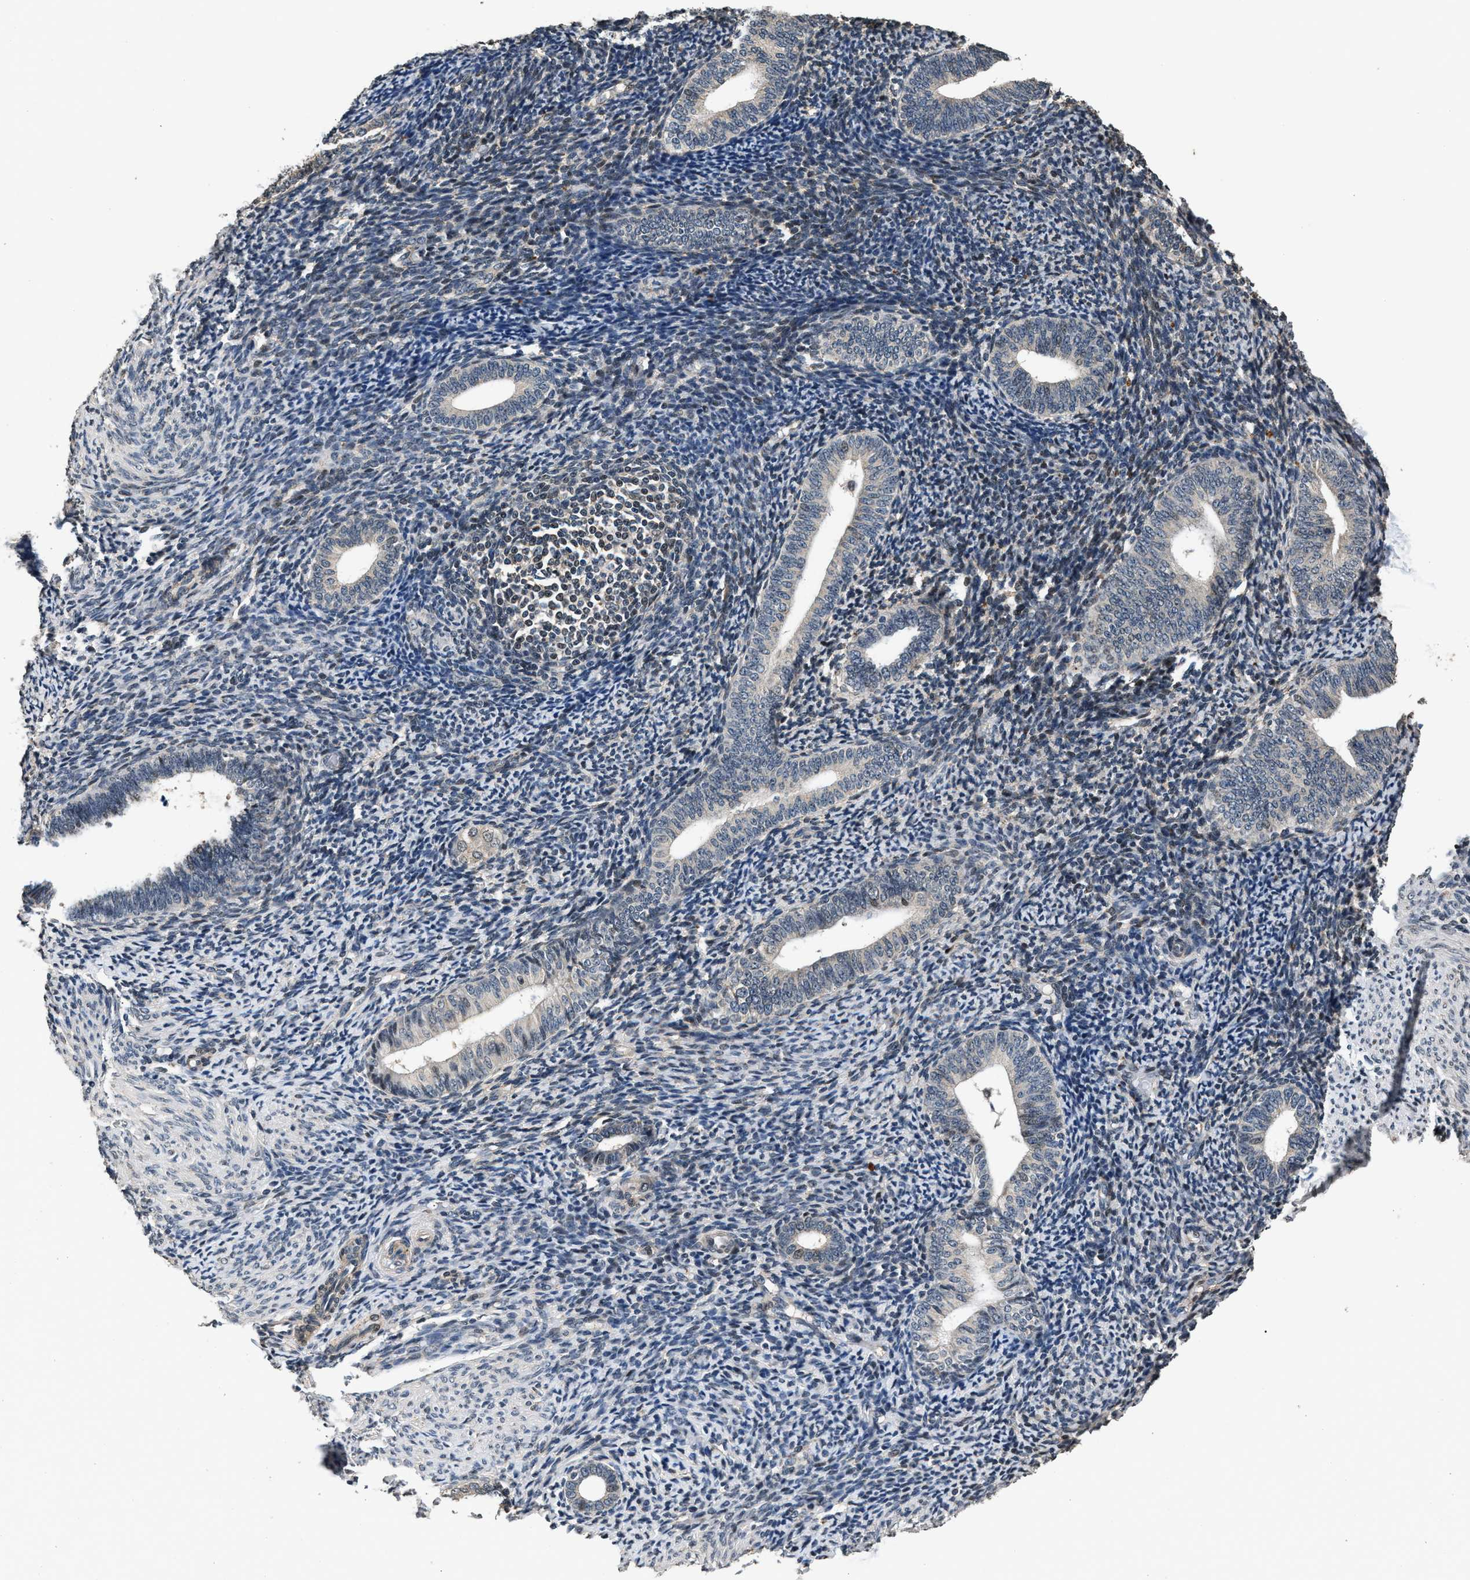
{"staining": {"intensity": "weak", "quantity": "<25%", "location": "nuclear"}, "tissue": "endometrium", "cell_type": "Cells in endometrial stroma", "image_type": "normal", "snomed": [{"axis": "morphology", "description": "Normal tissue, NOS"}, {"axis": "topography", "description": "Endometrium"}], "caption": "Protein analysis of unremarkable endometrium reveals no significant expression in cells in endometrial stroma.", "gene": "RBM33", "patient": {"sex": "female", "age": 66}}